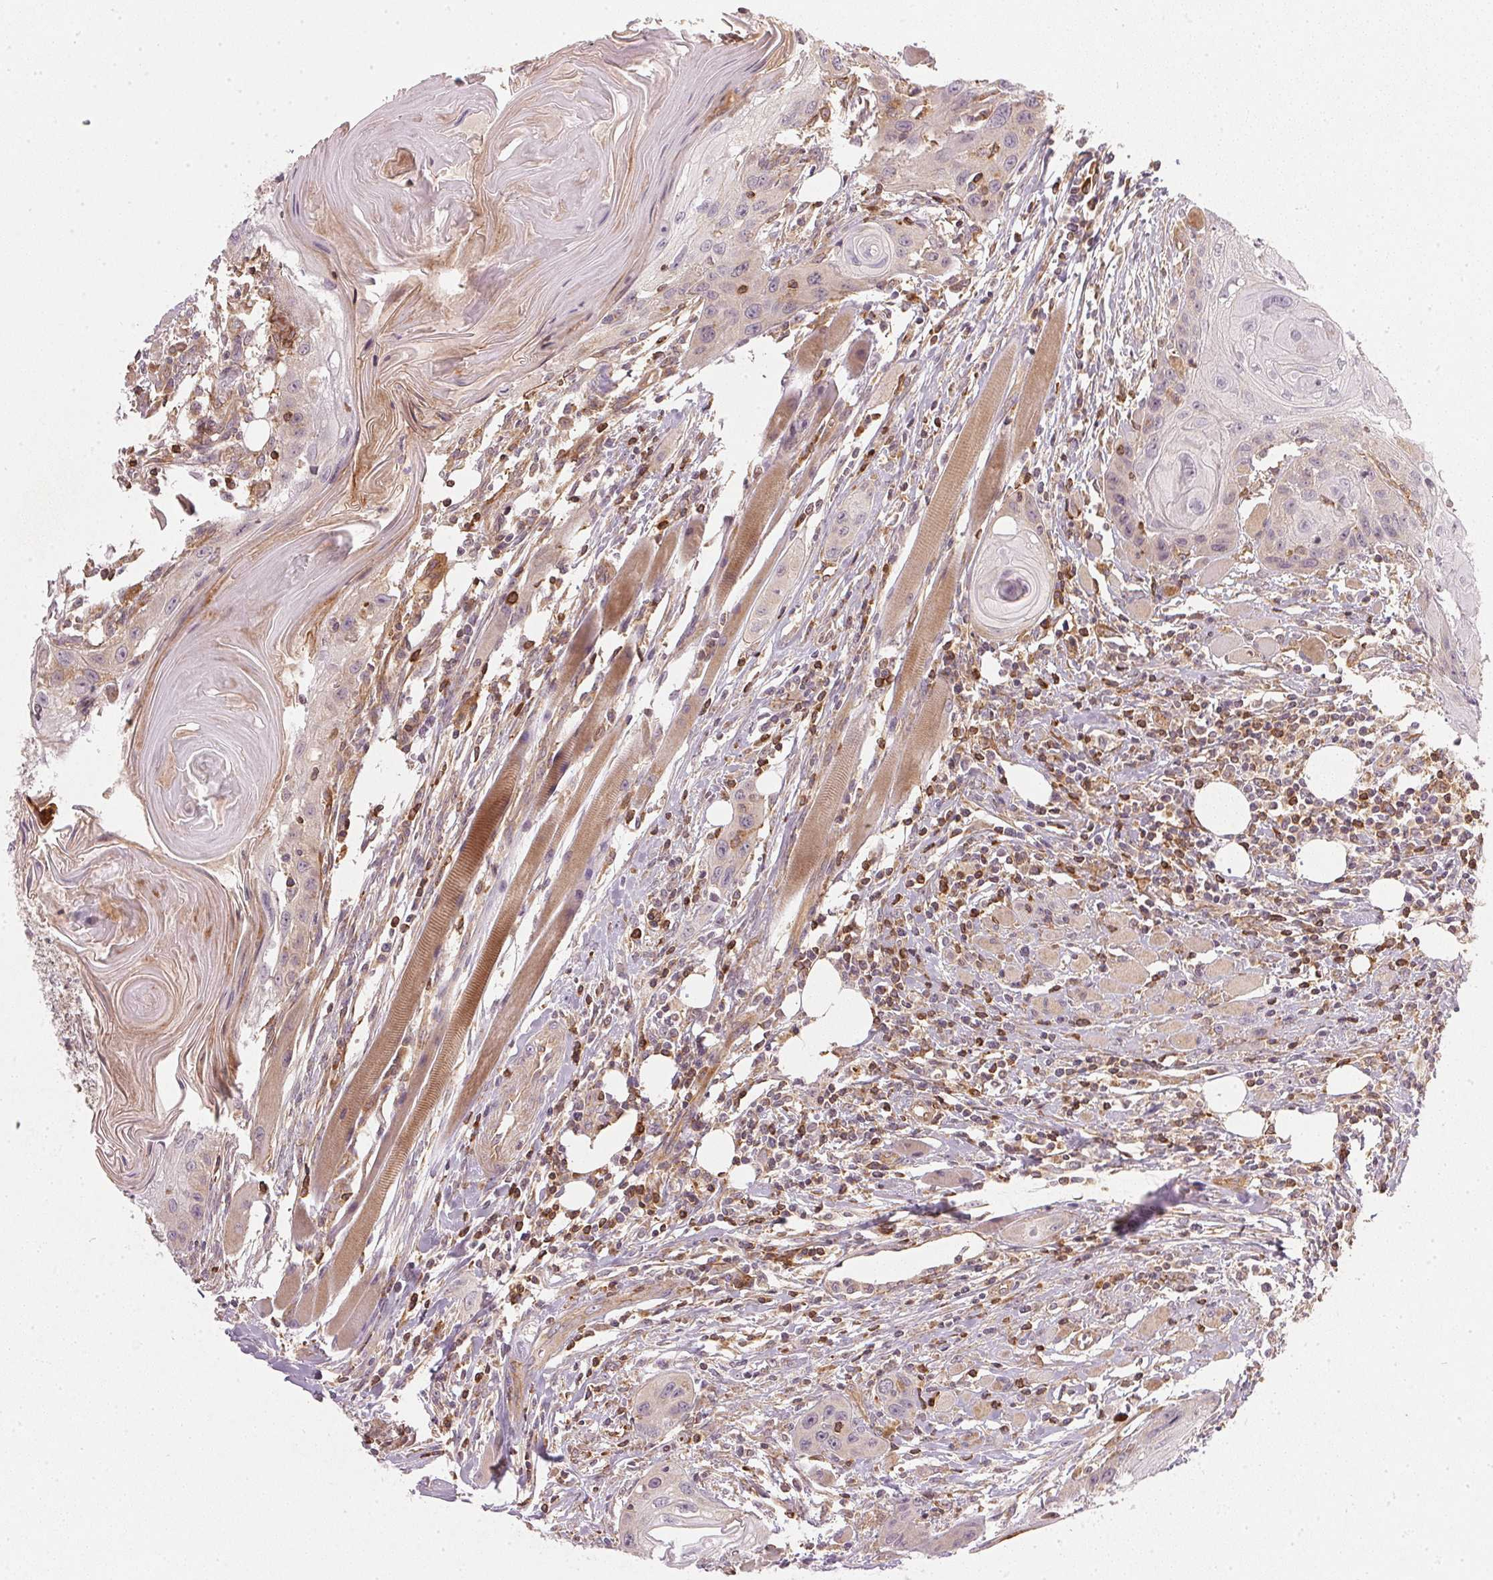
{"staining": {"intensity": "negative", "quantity": "none", "location": "none"}, "tissue": "head and neck cancer", "cell_type": "Tumor cells", "image_type": "cancer", "snomed": [{"axis": "morphology", "description": "Squamous cell carcinoma, NOS"}, {"axis": "topography", "description": "Oral tissue"}, {"axis": "topography", "description": "Head-Neck"}], "caption": "Immunohistochemistry of head and neck squamous cell carcinoma displays no staining in tumor cells.", "gene": "NADK2", "patient": {"sex": "male", "age": 58}}